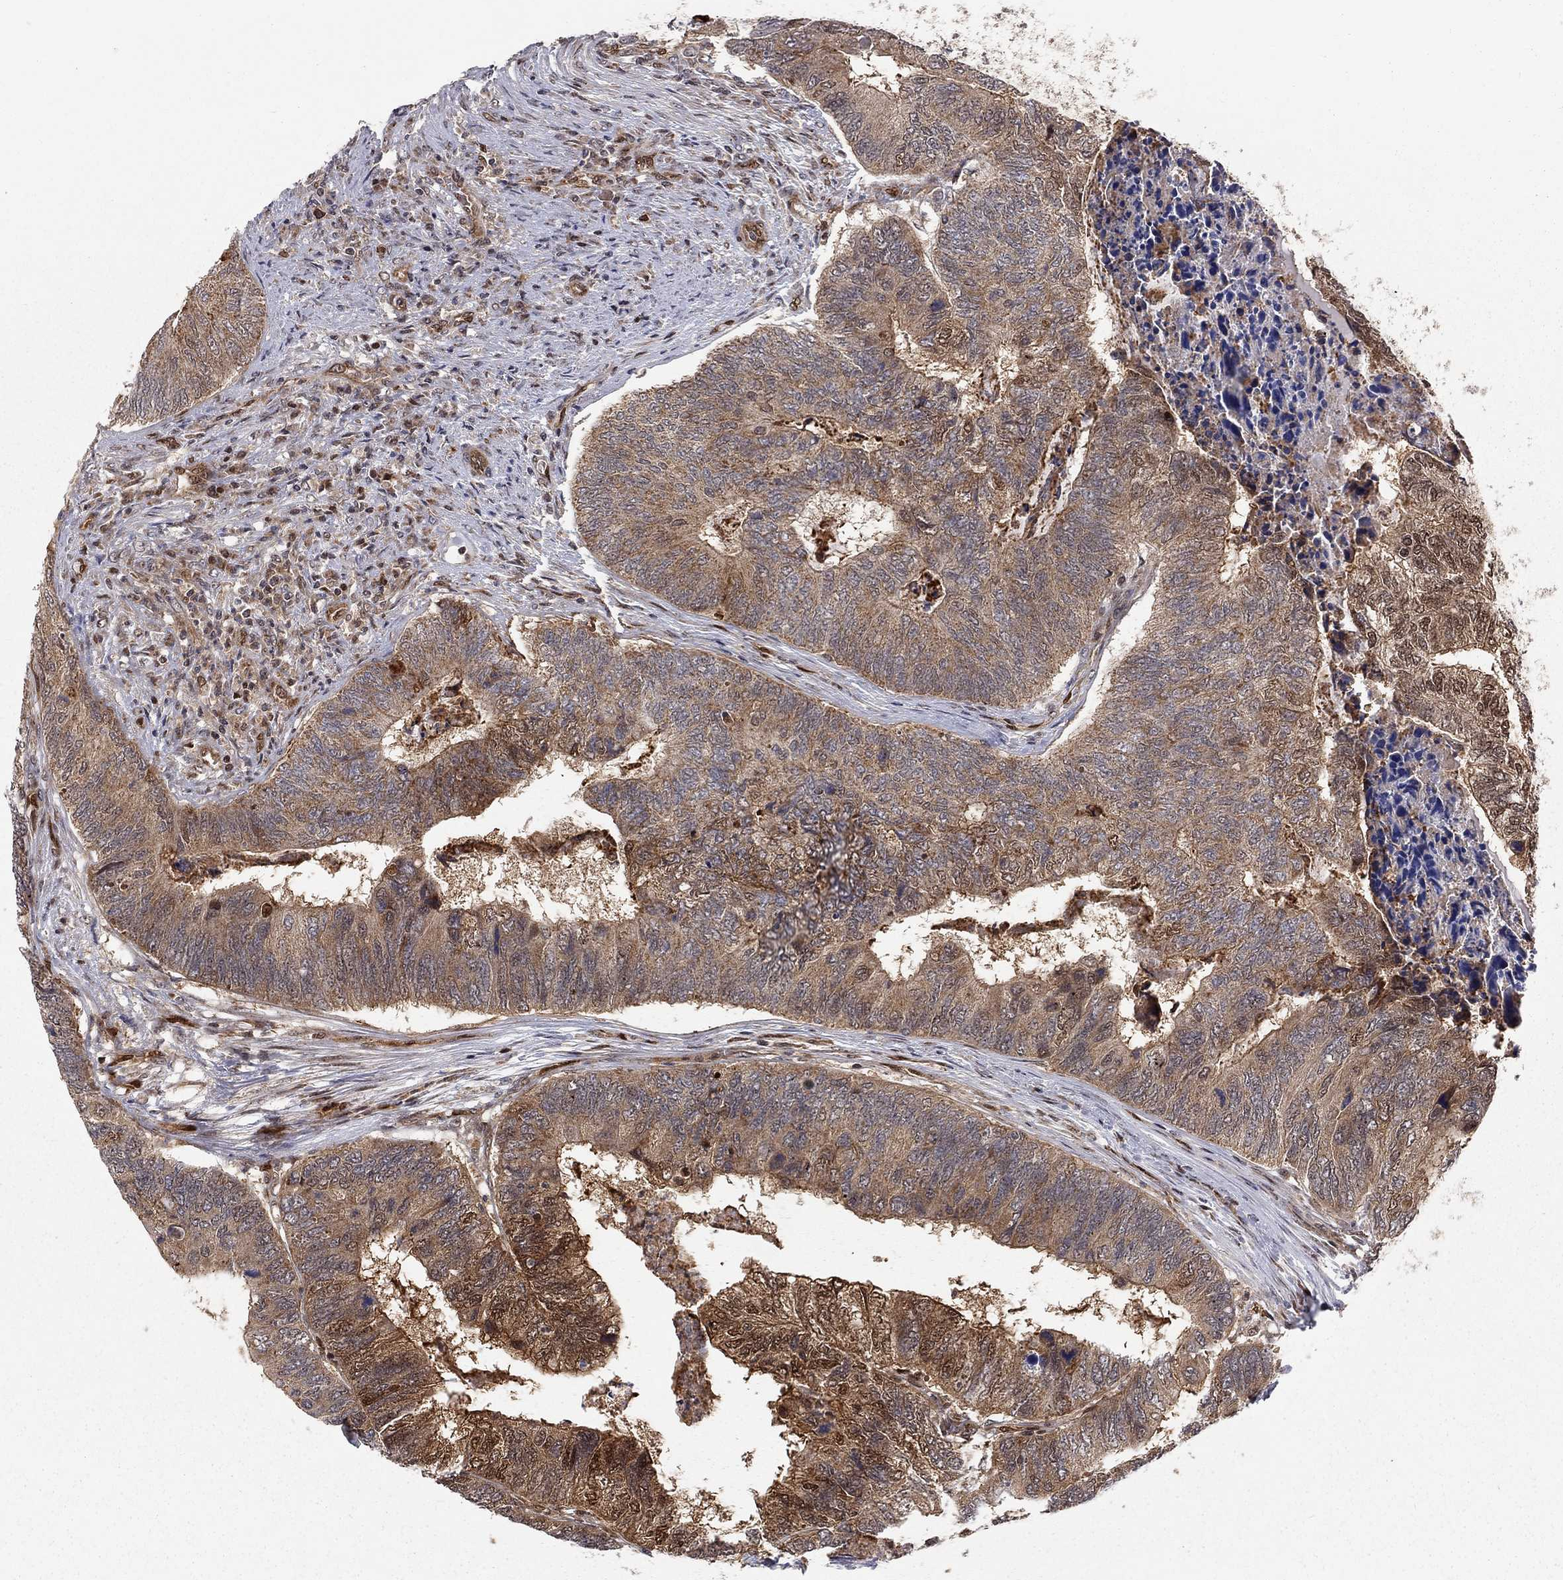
{"staining": {"intensity": "strong", "quantity": "<25%", "location": "cytoplasmic/membranous,nuclear"}, "tissue": "colorectal cancer", "cell_type": "Tumor cells", "image_type": "cancer", "snomed": [{"axis": "morphology", "description": "Adenocarcinoma, NOS"}, {"axis": "topography", "description": "Colon"}], "caption": "This is an image of immunohistochemistry (IHC) staining of colorectal adenocarcinoma, which shows strong staining in the cytoplasmic/membranous and nuclear of tumor cells.", "gene": "ELOB", "patient": {"sex": "female", "age": 67}}